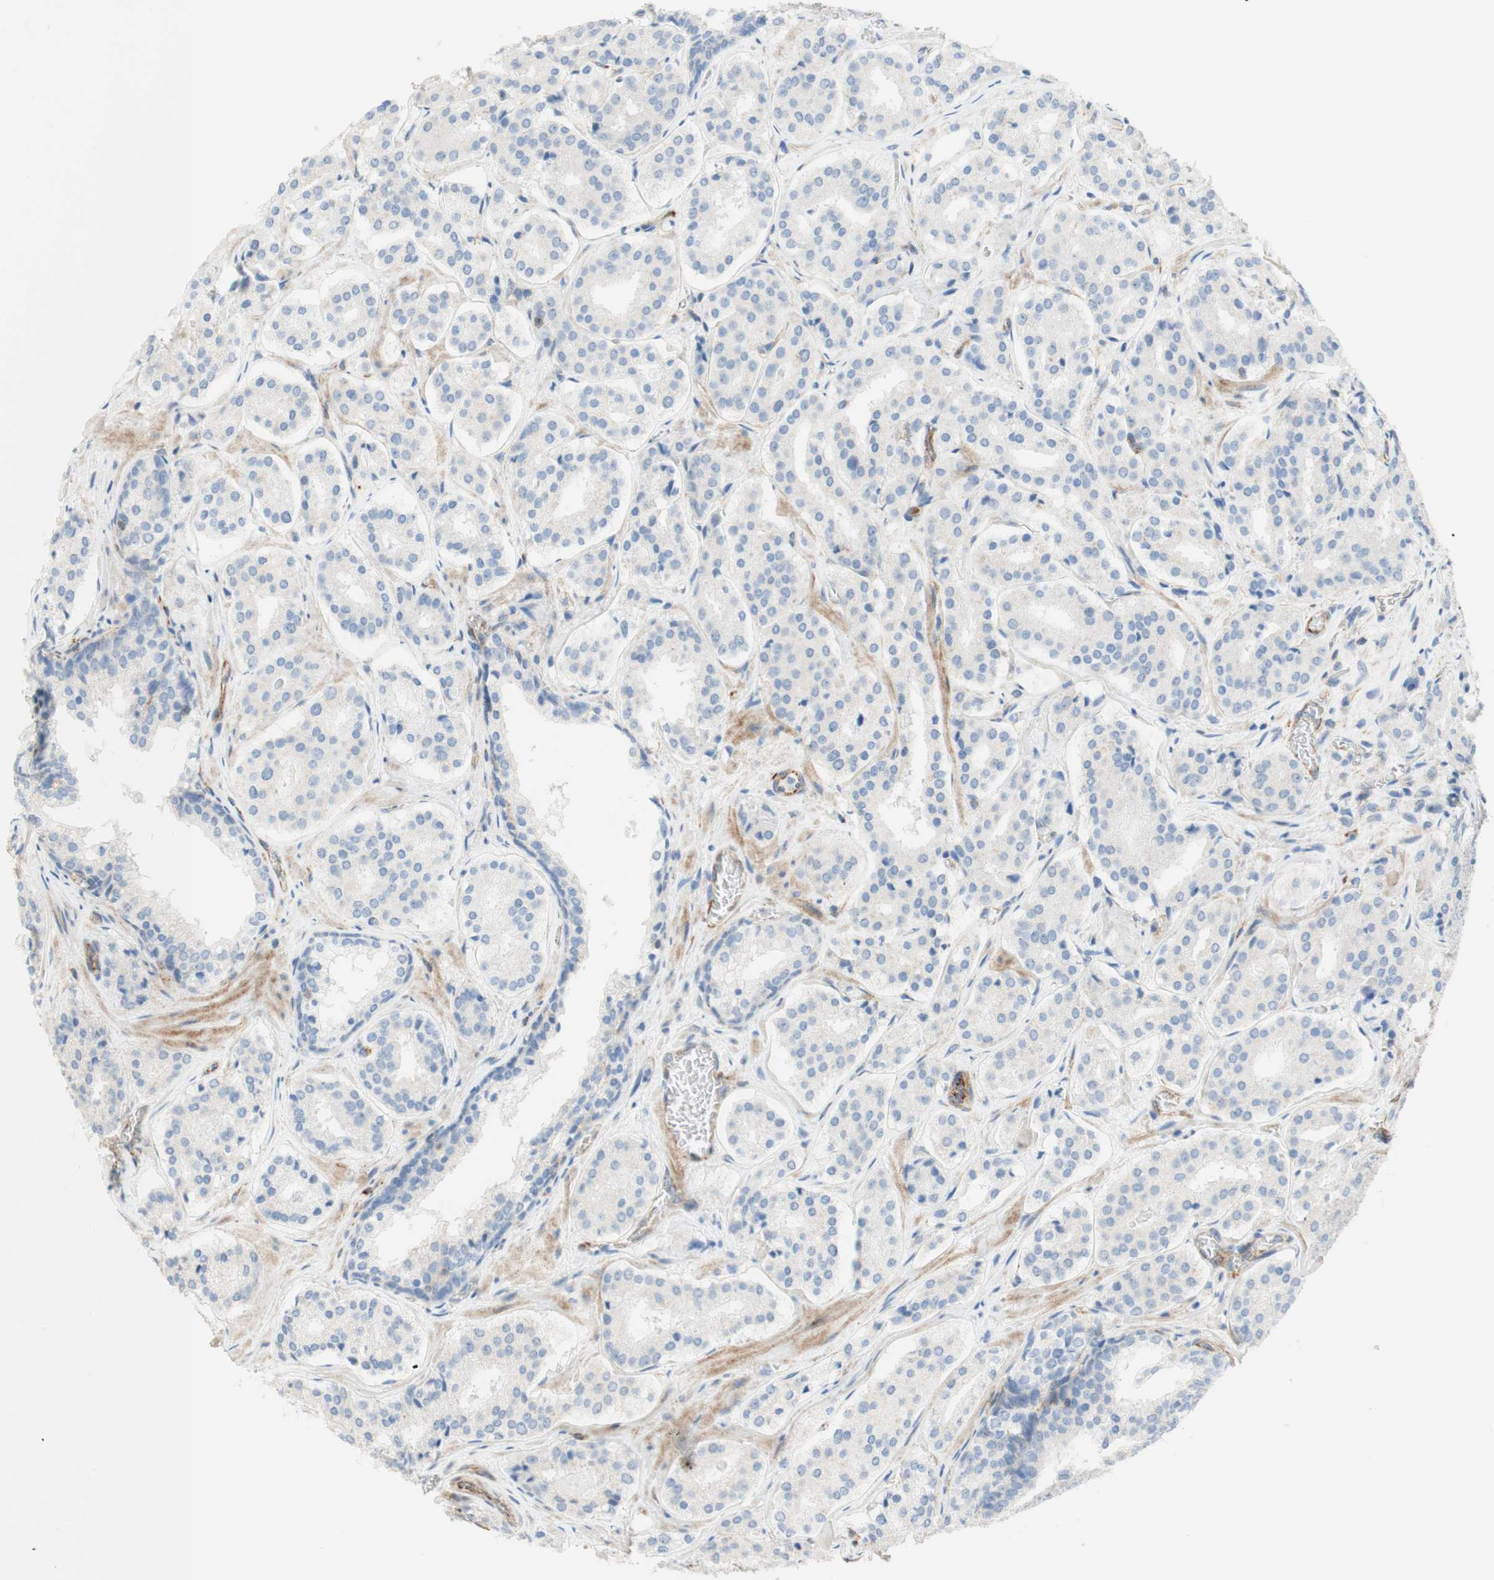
{"staining": {"intensity": "negative", "quantity": "none", "location": "none"}, "tissue": "prostate cancer", "cell_type": "Tumor cells", "image_type": "cancer", "snomed": [{"axis": "morphology", "description": "Adenocarcinoma, High grade"}, {"axis": "topography", "description": "Prostate"}], "caption": "Tumor cells are negative for protein expression in human prostate high-grade adenocarcinoma. (Brightfield microscopy of DAB (3,3'-diaminobenzidine) immunohistochemistry (IHC) at high magnification).", "gene": "POU2AF1", "patient": {"sex": "male", "age": 60}}